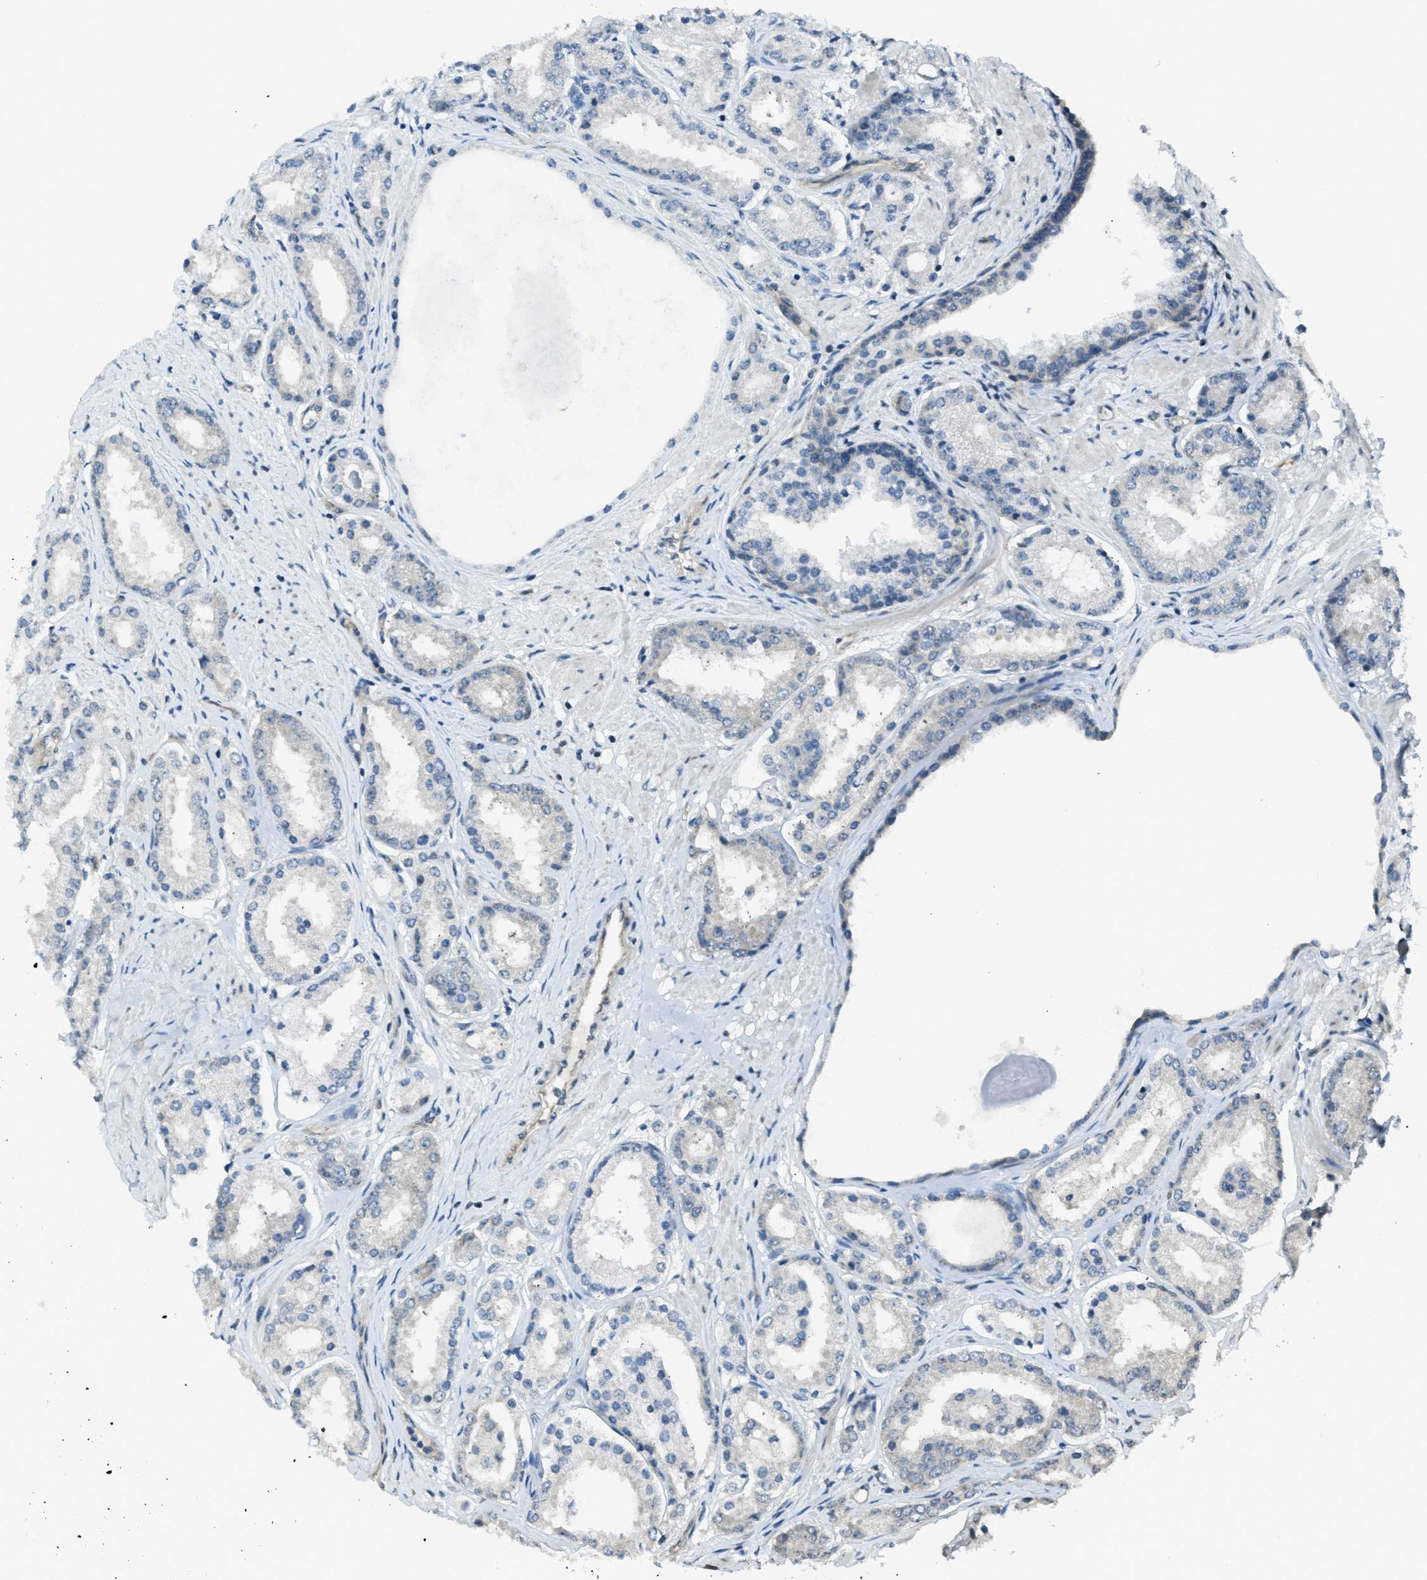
{"staining": {"intensity": "negative", "quantity": "none", "location": "none"}, "tissue": "prostate cancer", "cell_type": "Tumor cells", "image_type": "cancer", "snomed": [{"axis": "morphology", "description": "Adenocarcinoma, Low grade"}, {"axis": "topography", "description": "Prostate"}], "caption": "Histopathology image shows no significant protein expression in tumor cells of prostate adenocarcinoma (low-grade).", "gene": "ASAP2", "patient": {"sex": "male", "age": 63}}